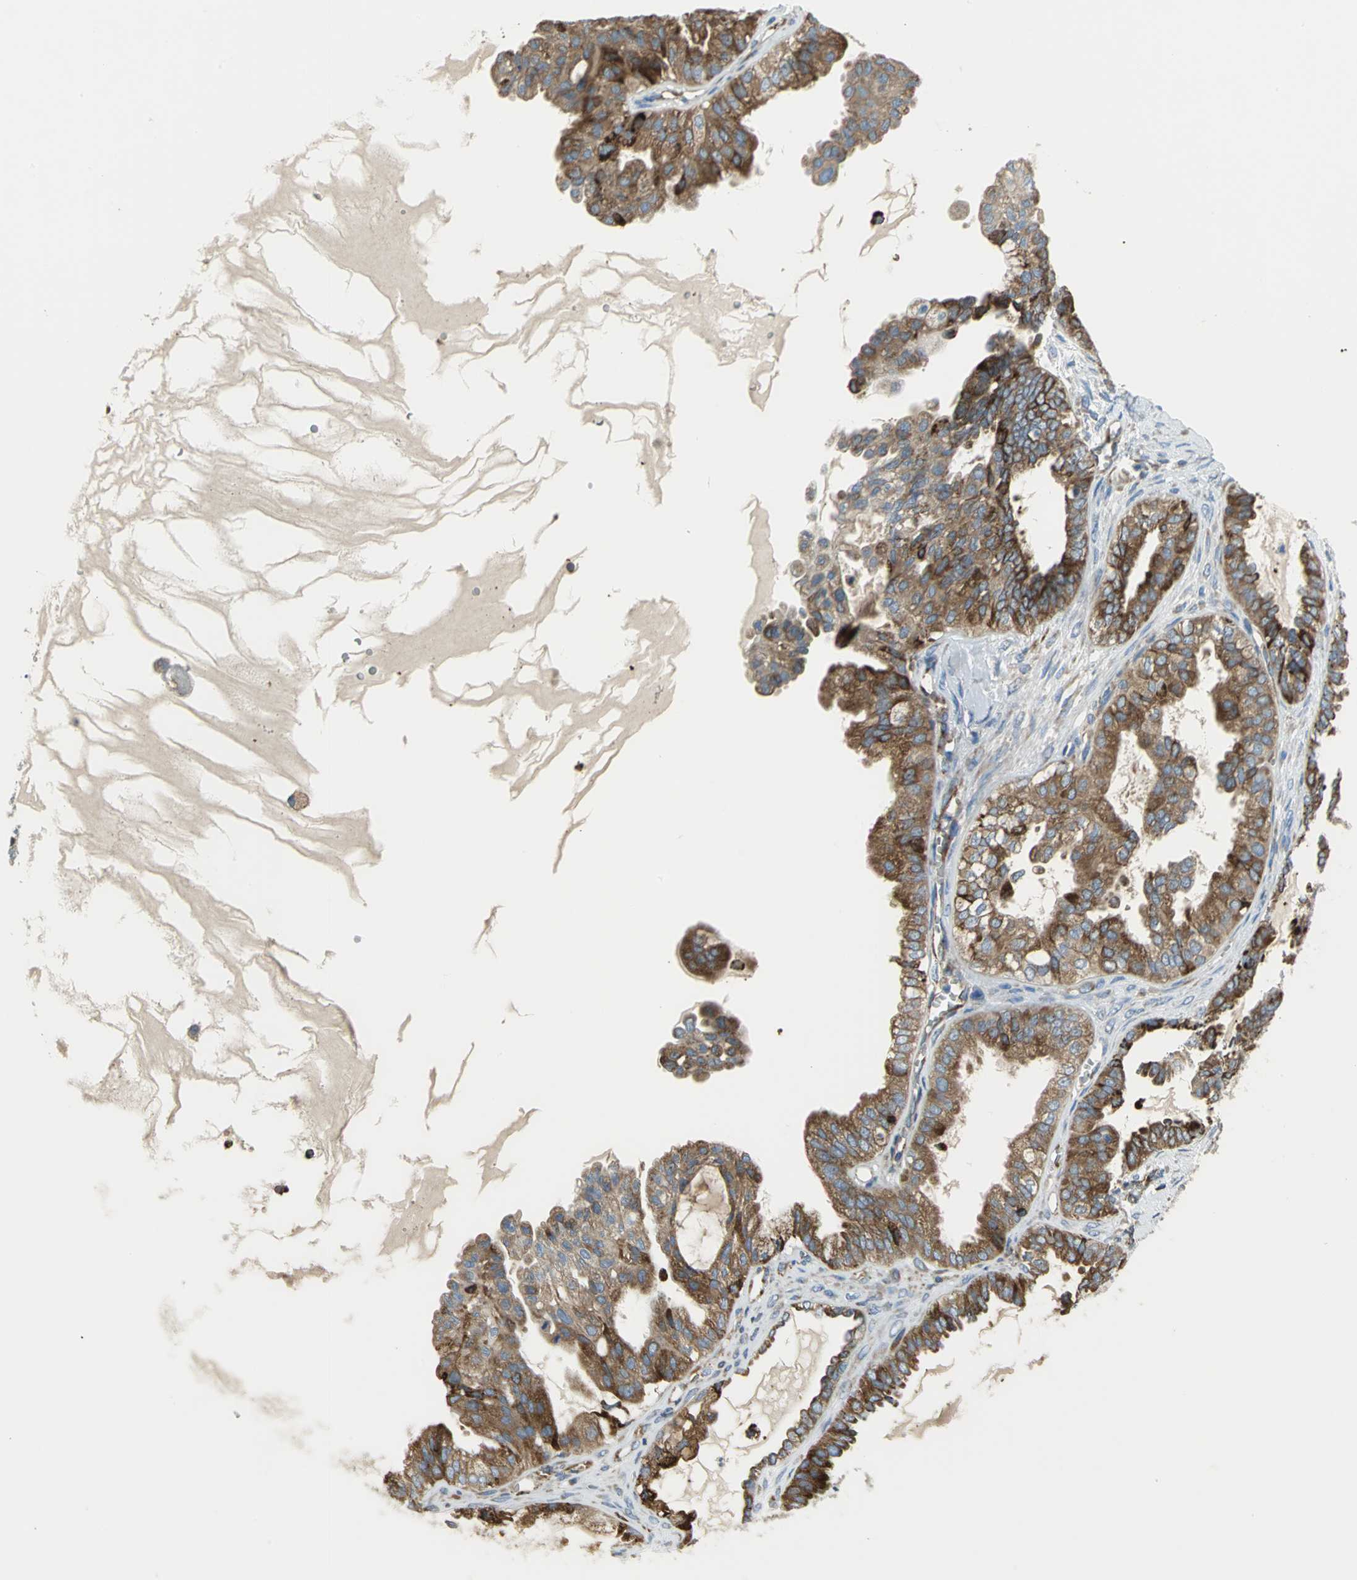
{"staining": {"intensity": "strong", "quantity": ">75%", "location": "cytoplasmic/membranous"}, "tissue": "ovarian cancer", "cell_type": "Tumor cells", "image_type": "cancer", "snomed": [{"axis": "morphology", "description": "Carcinoma, NOS"}, {"axis": "morphology", "description": "Carcinoma, endometroid"}, {"axis": "topography", "description": "Ovary"}], "caption": "Approximately >75% of tumor cells in human endometroid carcinoma (ovarian) exhibit strong cytoplasmic/membranous protein positivity as visualized by brown immunohistochemical staining.", "gene": "TULP4", "patient": {"sex": "female", "age": 50}}